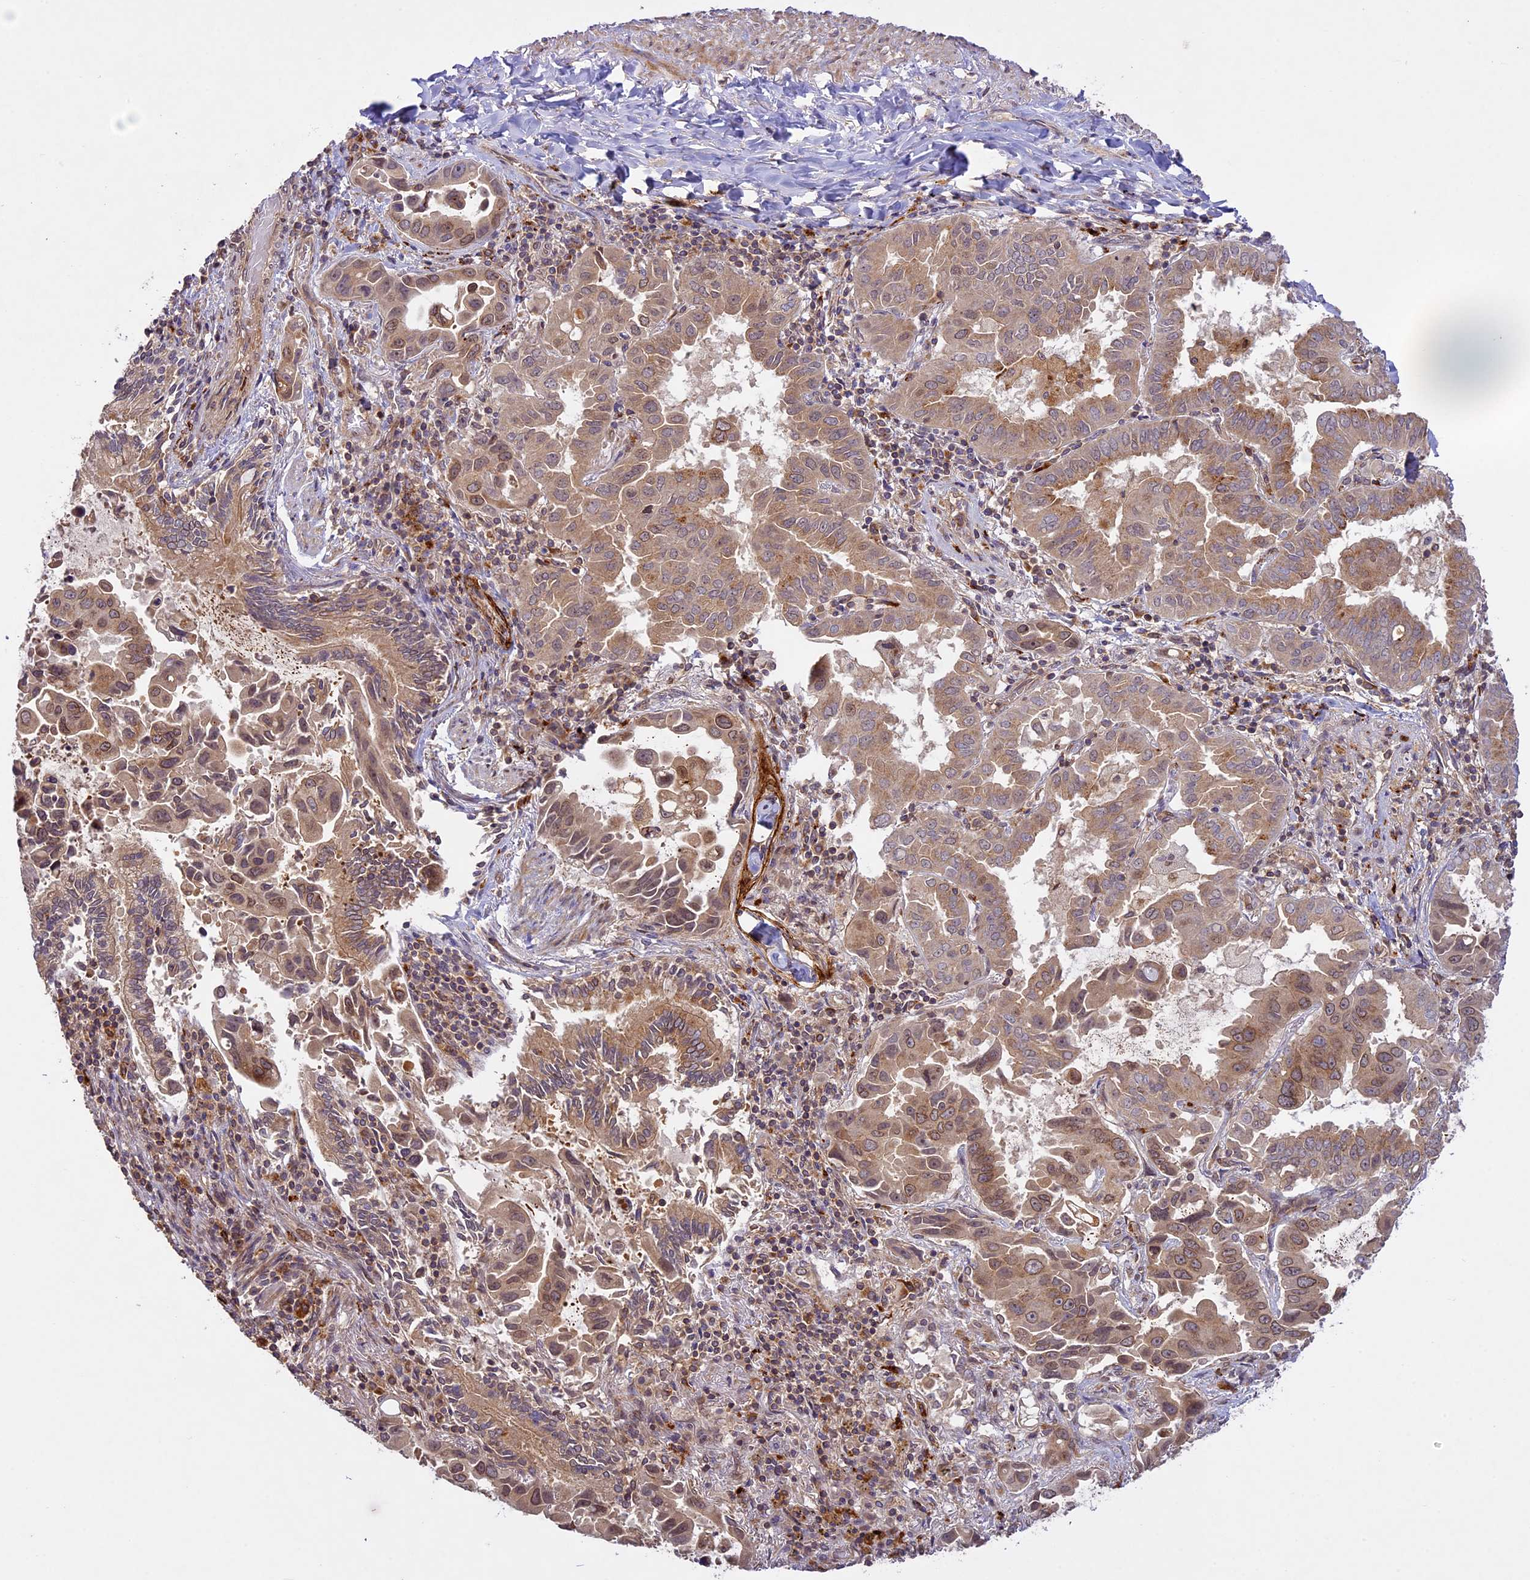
{"staining": {"intensity": "moderate", "quantity": ">75%", "location": "cytoplasmic/membranous,nuclear"}, "tissue": "lung cancer", "cell_type": "Tumor cells", "image_type": "cancer", "snomed": [{"axis": "morphology", "description": "Adenocarcinoma, NOS"}, {"axis": "topography", "description": "Lung"}], "caption": "Brown immunohistochemical staining in adenocarcinoma (lung) shows moderate cytoplasmic/membranous and nuclear positivity in approximately >75% of tumor cells. The protein of interest is shown in brown color, while the nuclei are stained blue.", "gene": "DGKH", "patient": {"sex": "male", "age": 64}}